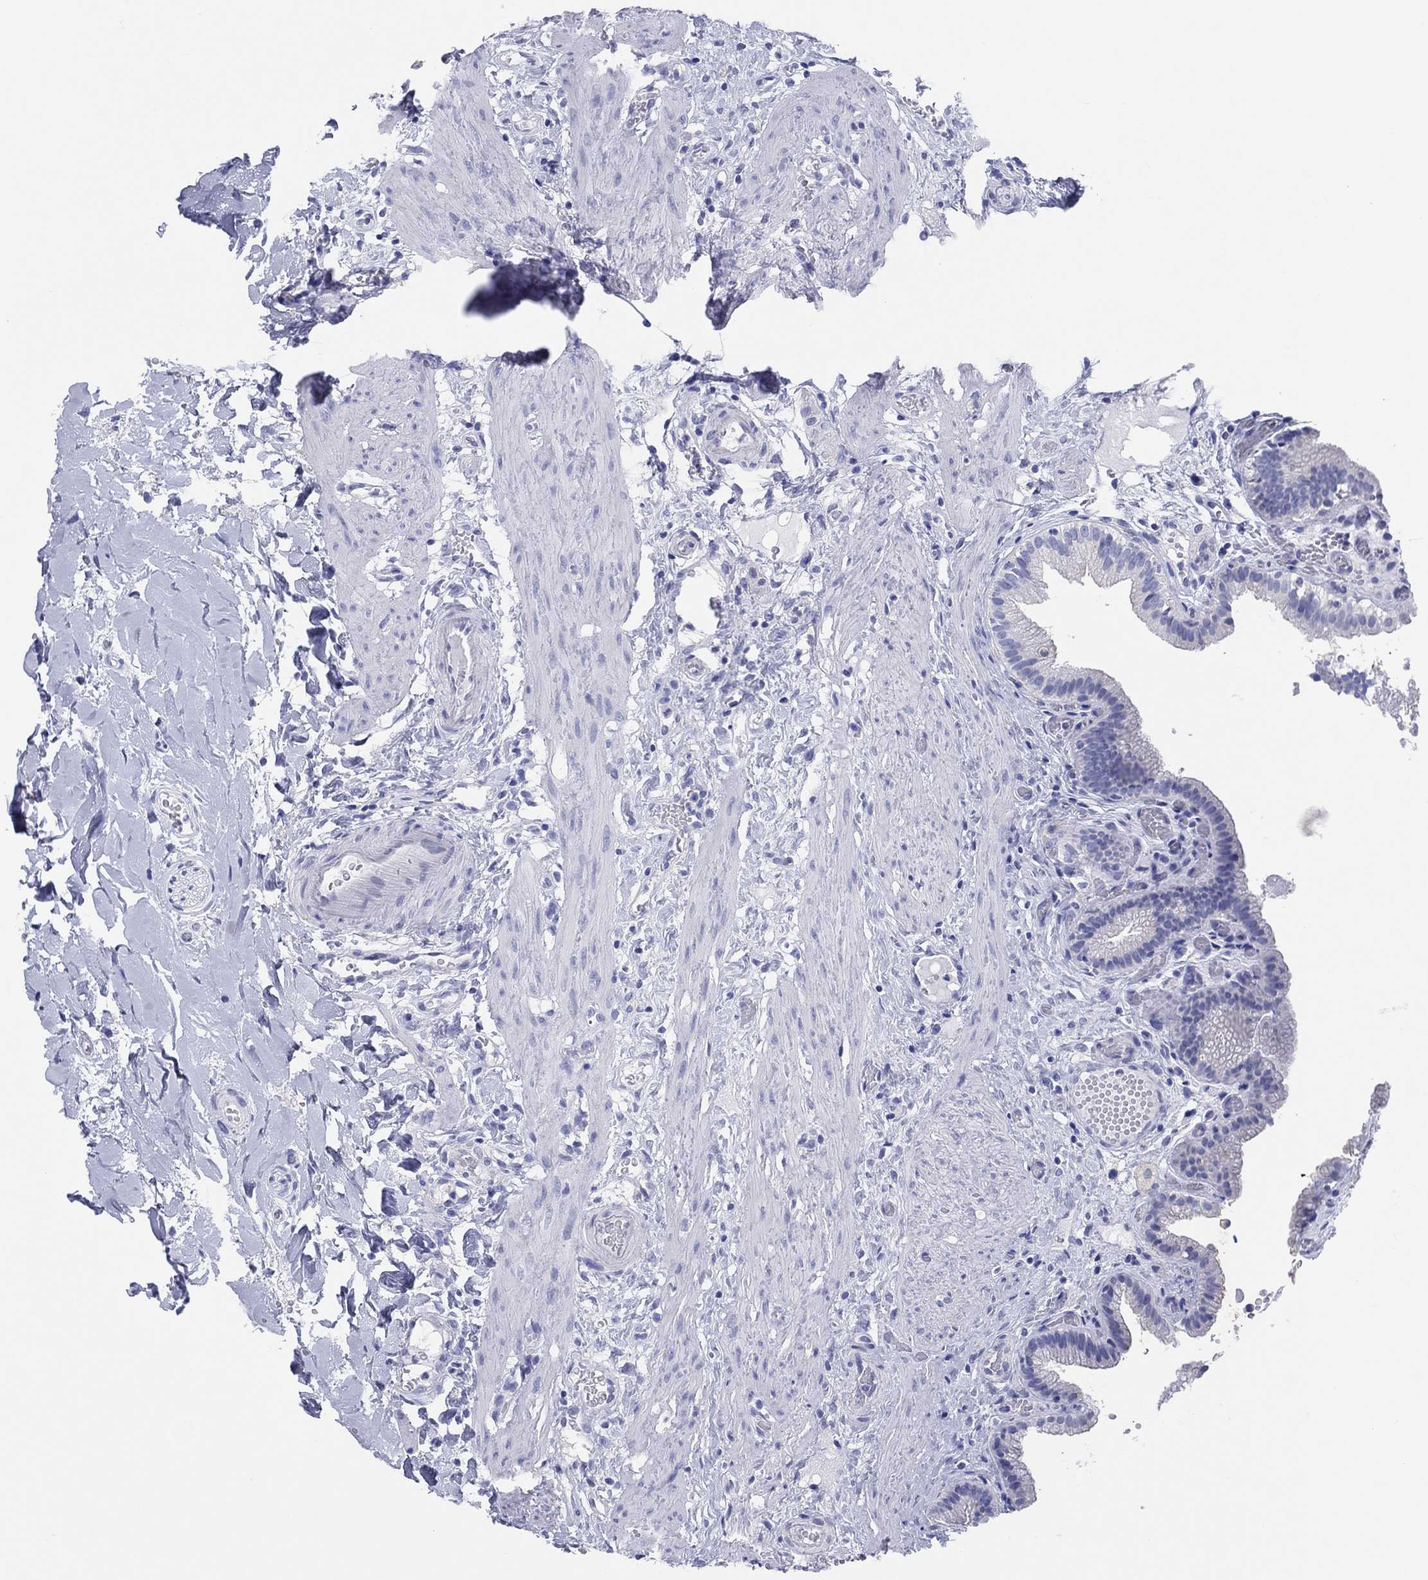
{"staining": {"intensity": "negative", "quantity": "none", "location": "none"}, "tissue": "gallbladder", "cell_type": "Glandular cells", "image_type": "normal", "snomed": [{"axis": "morphology", "description": "Normal tissue, NOS"}, {"axis": "topography", "description": "Gallbladder"}], "caption": "Photomicrograph shows no protein expression in glandular cells of unremarkable gallbladder.", "gene": "ERICH3", "patient": {"sex": "female", "age": 24}}